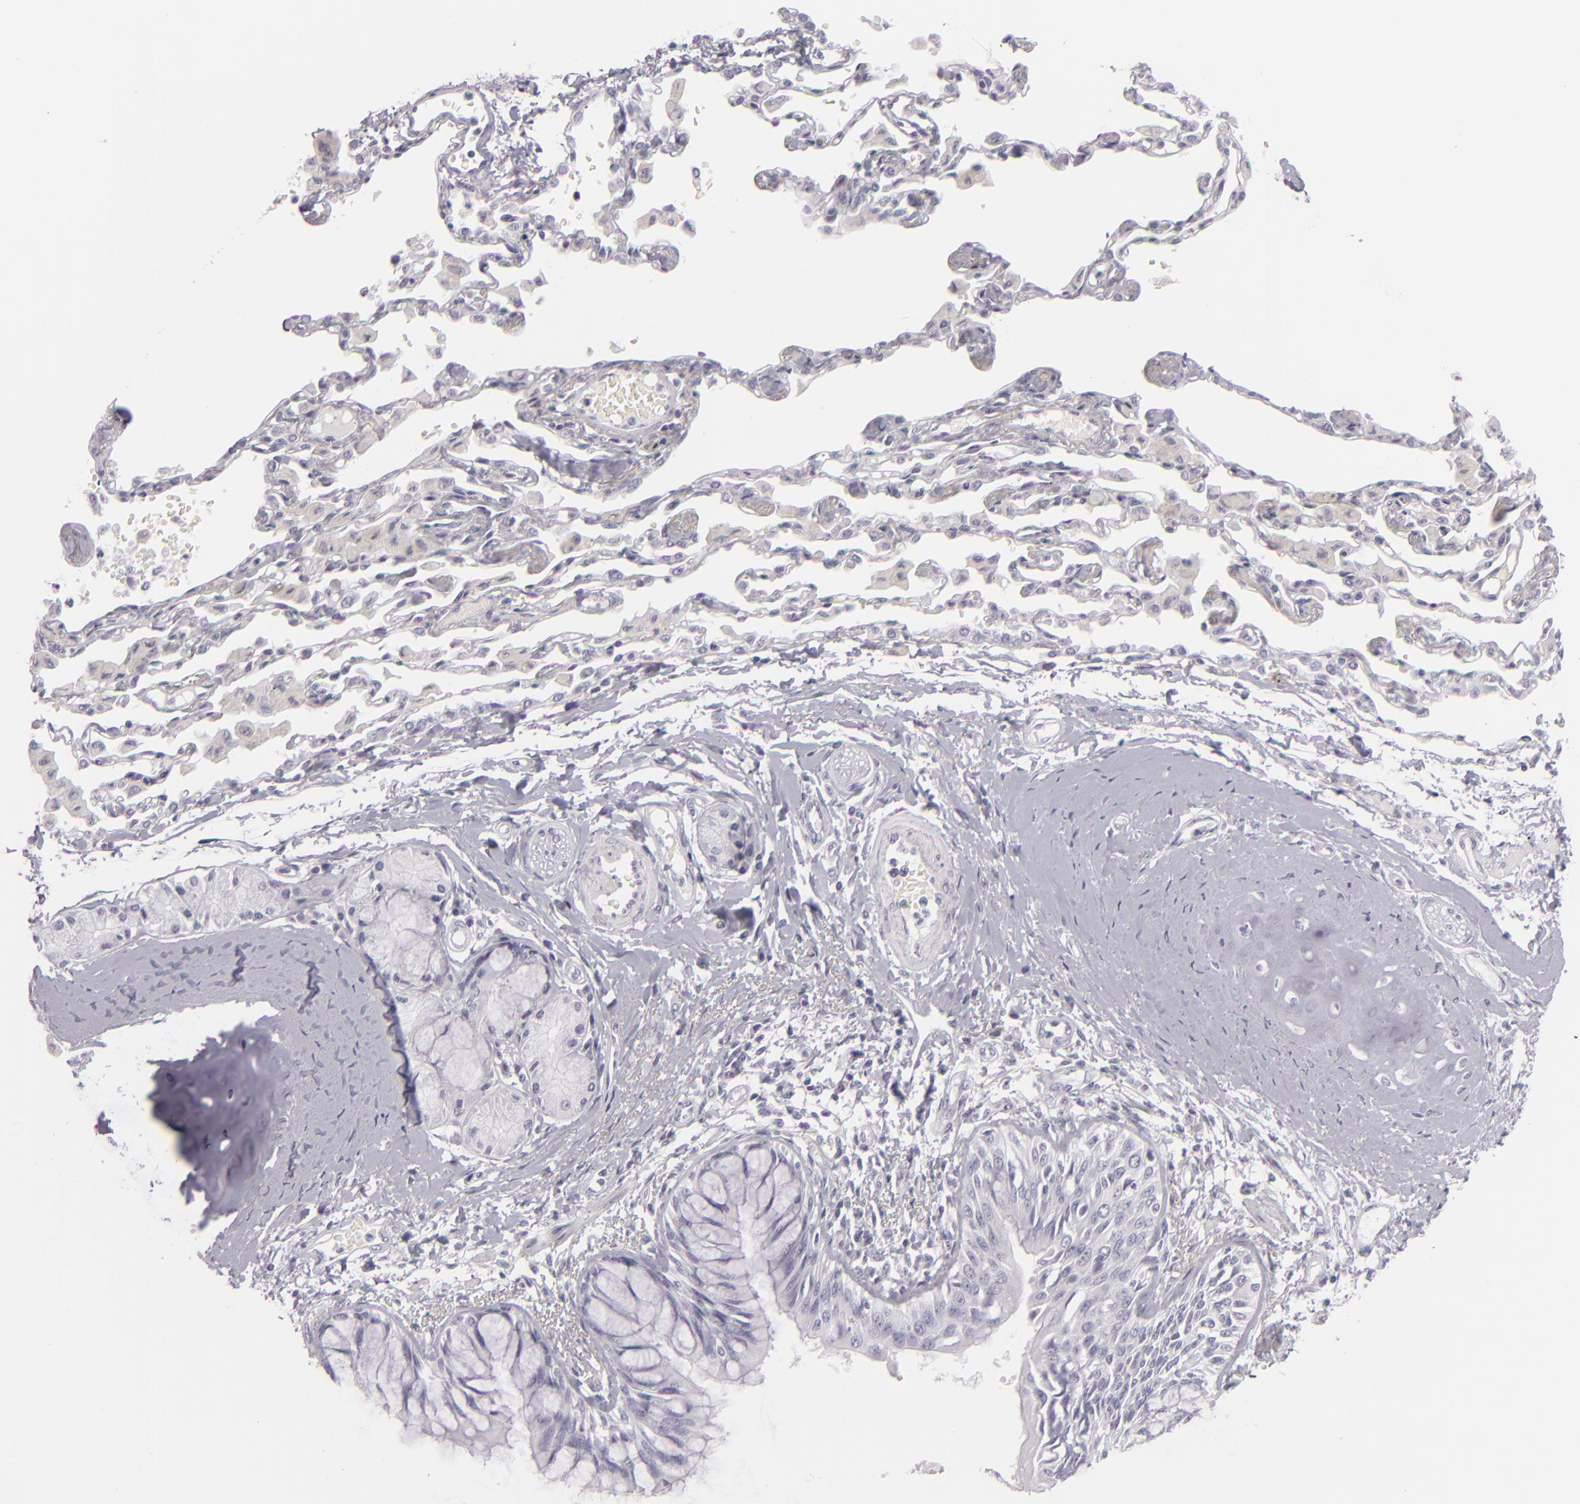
{"staining": {"intensity": "negative", "quantity": "none", "location": "none"}, "tissue": "bronchus", "cell_type": "Respiratory epithelial cells", "image_type": "normal", "snomed": [{"axis": "morphology", "description": "Normal tissue, NOS"}, {"axis": "topography", "description": "Cartilage tissue"}, {"axis": "topography", "description": "Bronchus"}, {"axis": "topography", "description": "Lung"}, {"axis": "topography", "description": "Peripheral nerve tissue"}], "caption": "The immunohistochemistry (IHC) micrograph has no significant staining in respiratory epithelial cells of bronchus. (DAB (3,3'-diaminobenzidine) immunohistochemistry with hematoxylin counter stain).", "gene": "CDX2", "patient": {"sex": "female", "age": 49}}